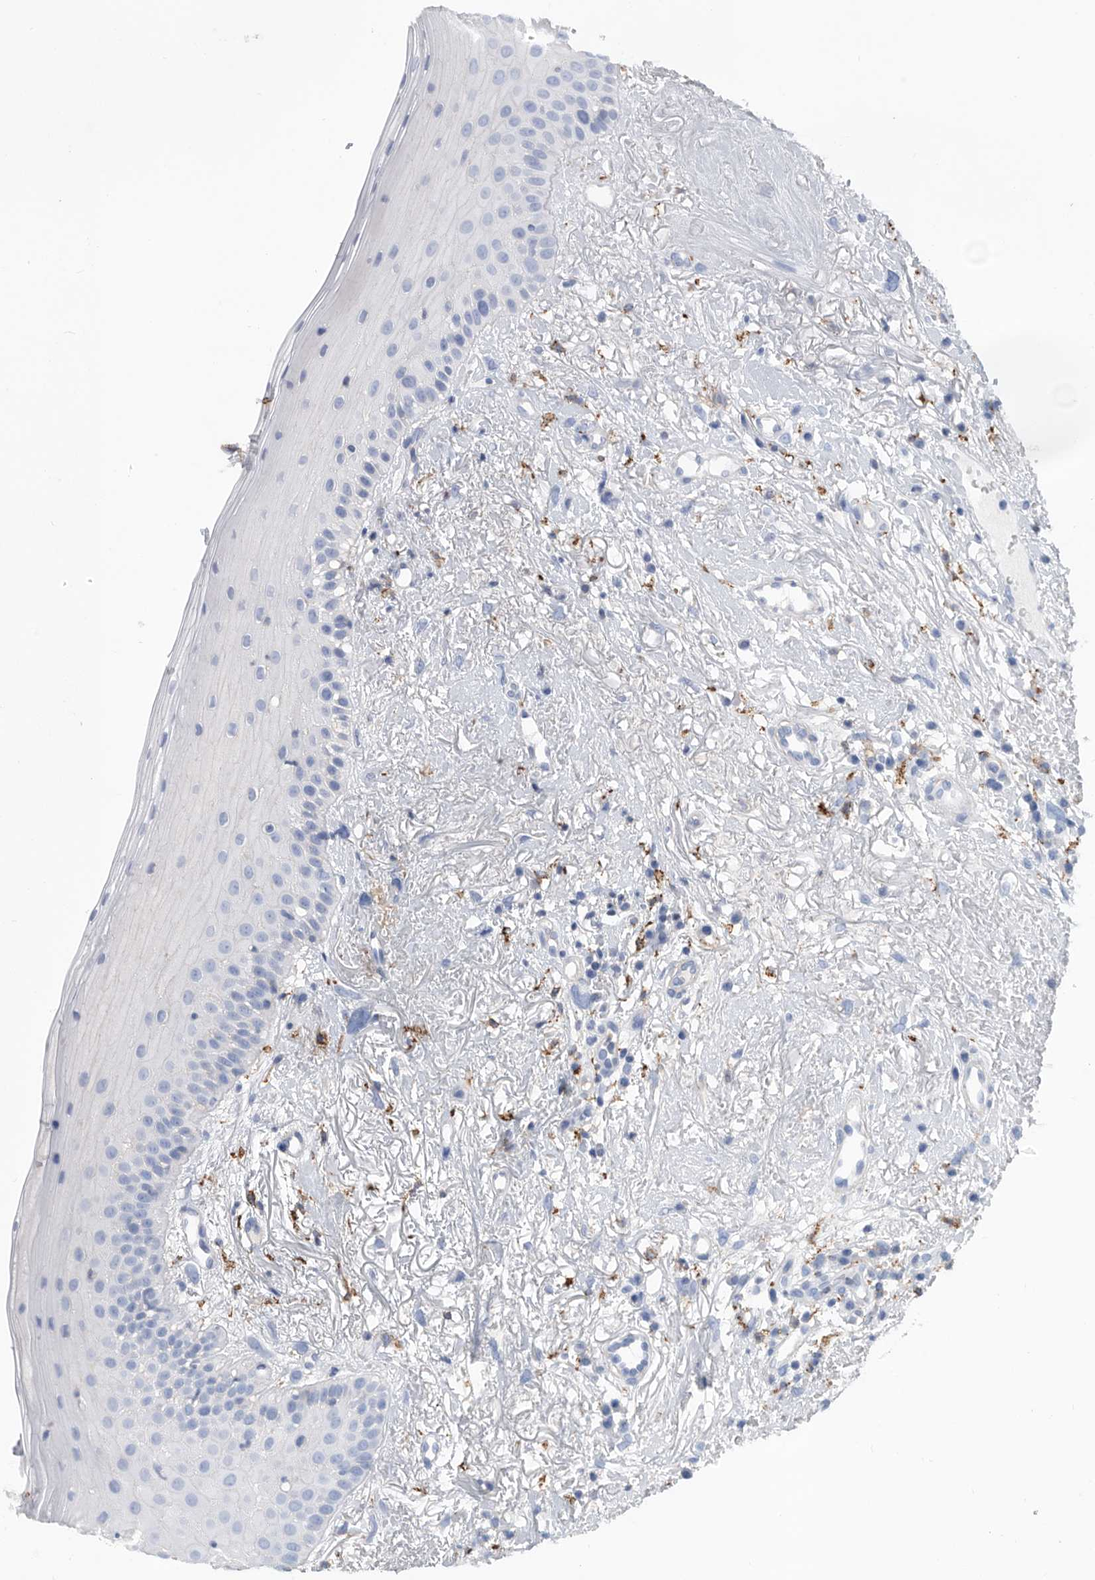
{"staining": {"intensity": "negative", "quantity": "none", "location": "none"}, "tissue": "oral mucosa", "cell_type": "Squamous epithelial cells", "image_type": "normal", "snomed": [{"axis": "morphology", "description": "Normal tissue, NOS"}, {"axis": "topography", "description": "Oral tissue"}], "caption": "An immunohistochemistry photomicrograph of benign oral mucosa is shown. There is no staining in squamous epithelial cells of oral mucosa.", "gene": "MS4A4A", "patient": {"sex": "female", "age": 63}}